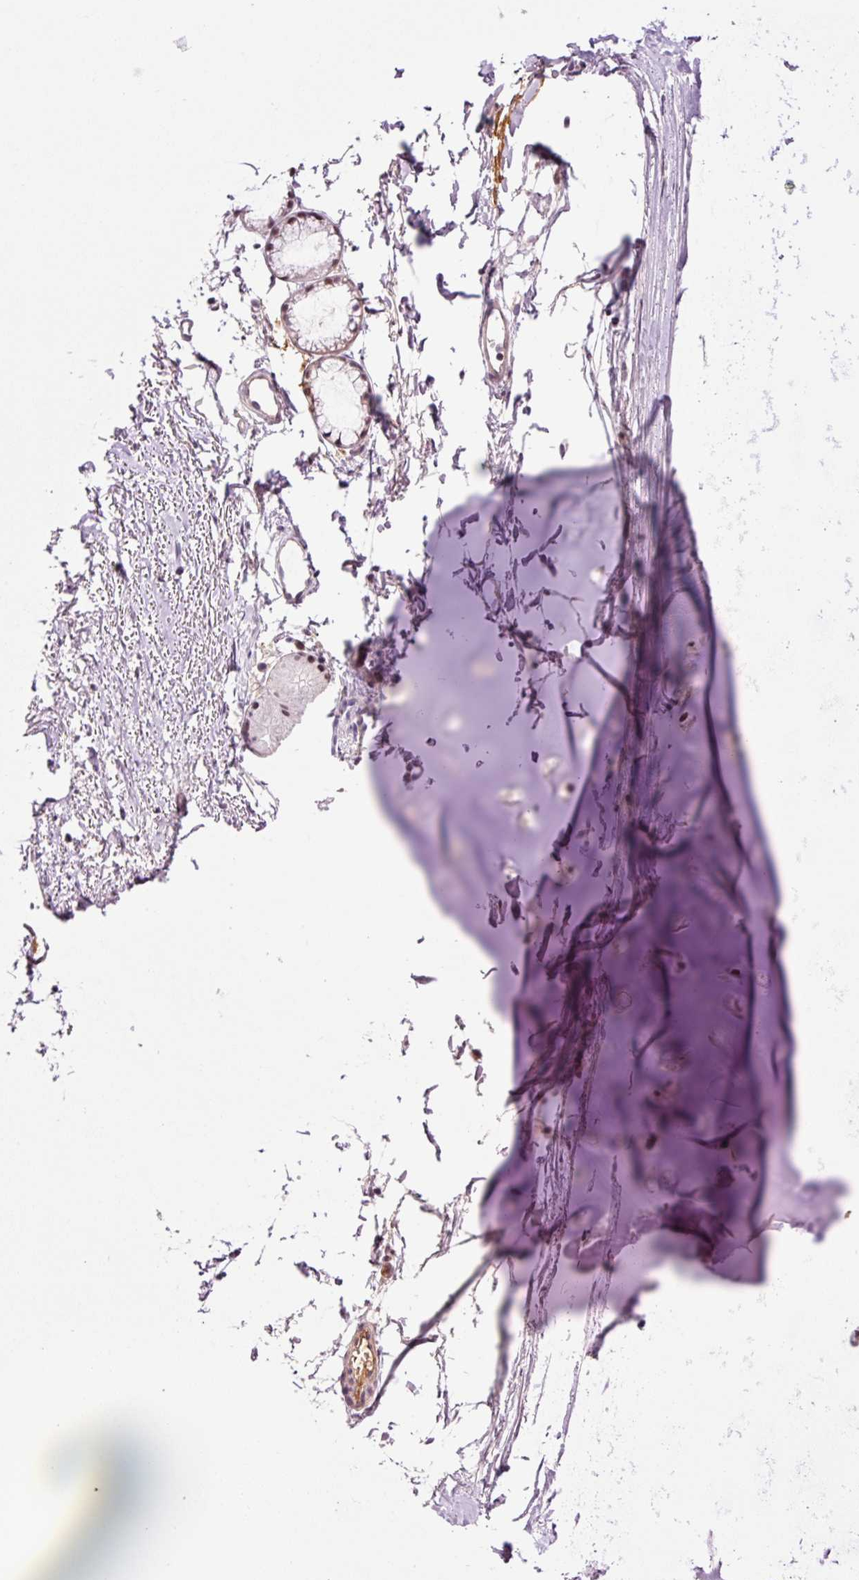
{"staining": {"intensity": "negative", "quantity": "none", "location": "none"}, "tissue": "adipose tissue", "cell_type": "Adipocytes", "image_type": "normal", "snomed": [{"axis": "morphology", "description": "Normal tissue, NOS"}, {"axis": "topography", "description": "Cartilage tissue"}, {"axis": "topography", "description": "Nasopharynx"}], "caption": "The histopathology image reveals no staining of adipocytes in normal adipose tissue. The staining was performed using DAB (3,3'-diaminobenzidine) to visualize the protein expression in brown, while the nuclei were stained in blue with hematoxylin (Magnification: 20x).", "gene": "DPPA4", "patient": {"sex": "male", "age": 56}}